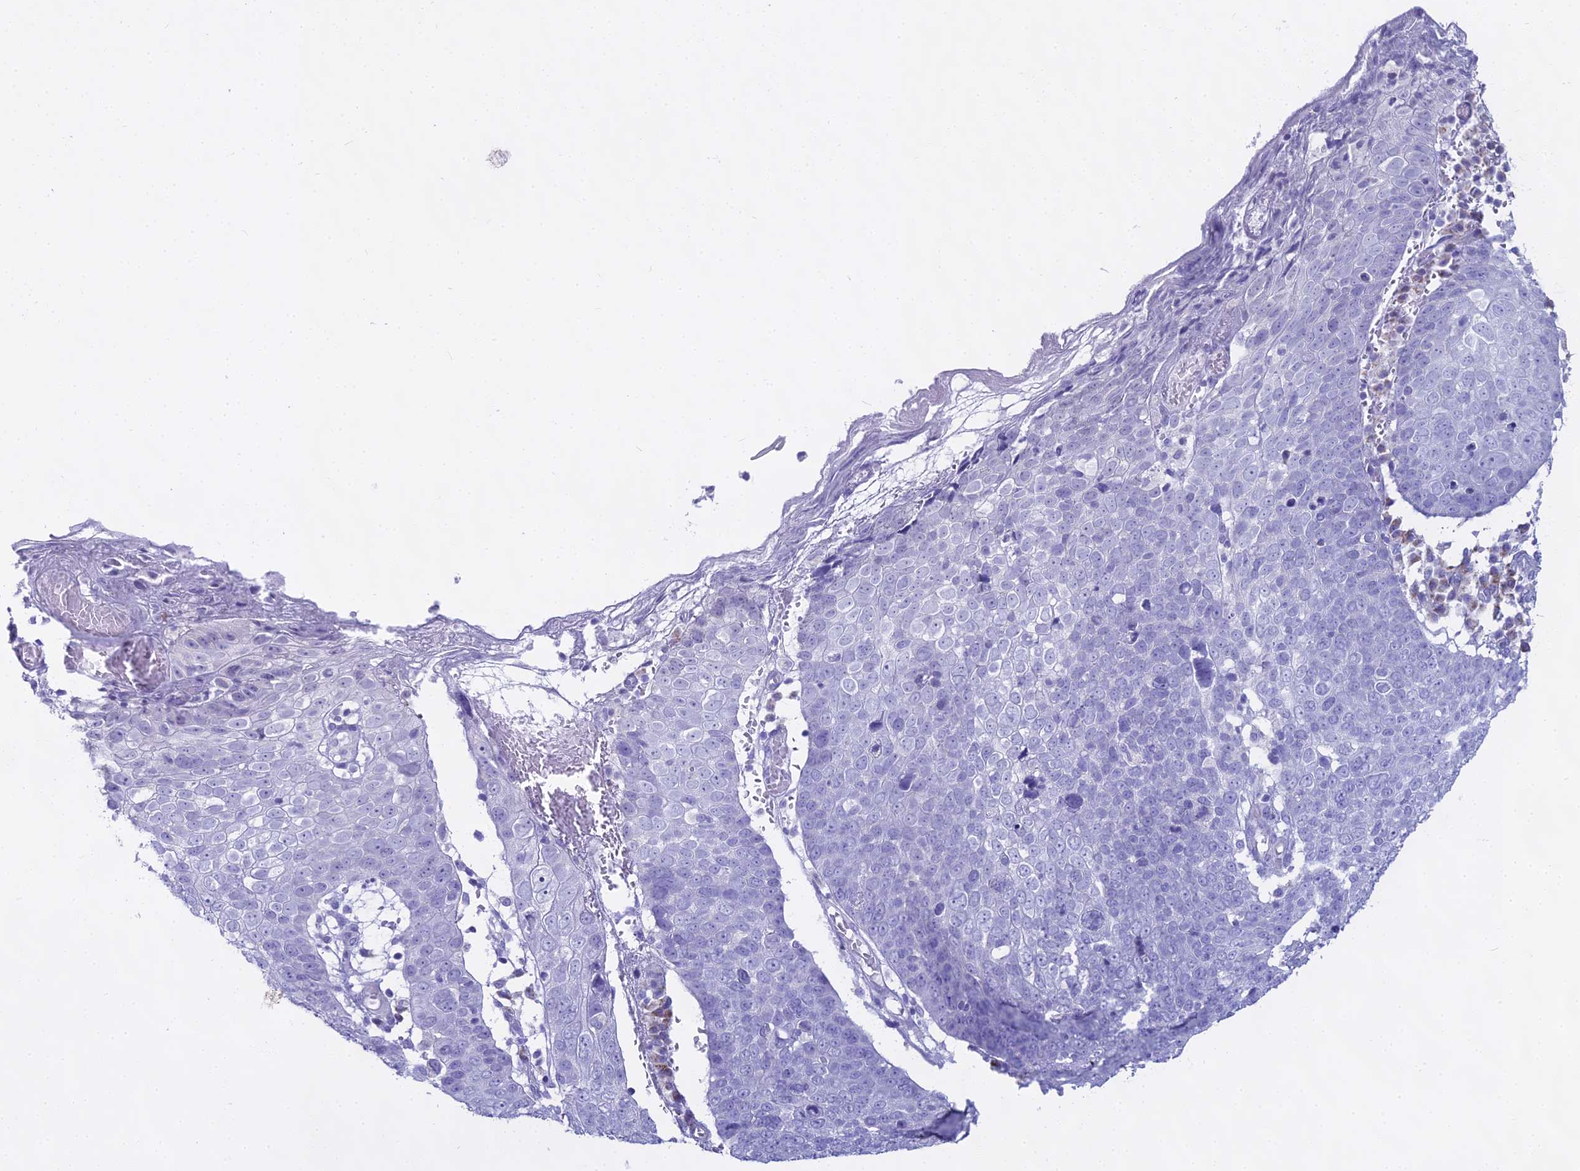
{"staining": {"intensity": "negative", "quantity": "none", "location": "none"}, "tissue": "skin cancer", "cell_type": "Tumor cells", "image_type": "cancer", "snomed": [{"axis": "morphology", "description": "Squamous cell carcinoma, NOS"}, {"axis": "topography", "description": "Skin"}], "caption": "Tumor cells show no significant protein positivity in squamous cell carcinoma (skin). (Stains: DAB (3,3'-diaminobenzidine) immunohistochemistry (IHC) with hematoxylin counter stain, Microscopy: brightfield microscopy at high magnification).", "gene": "CGB2", "patient": {"sex": "male", "age": 71}}